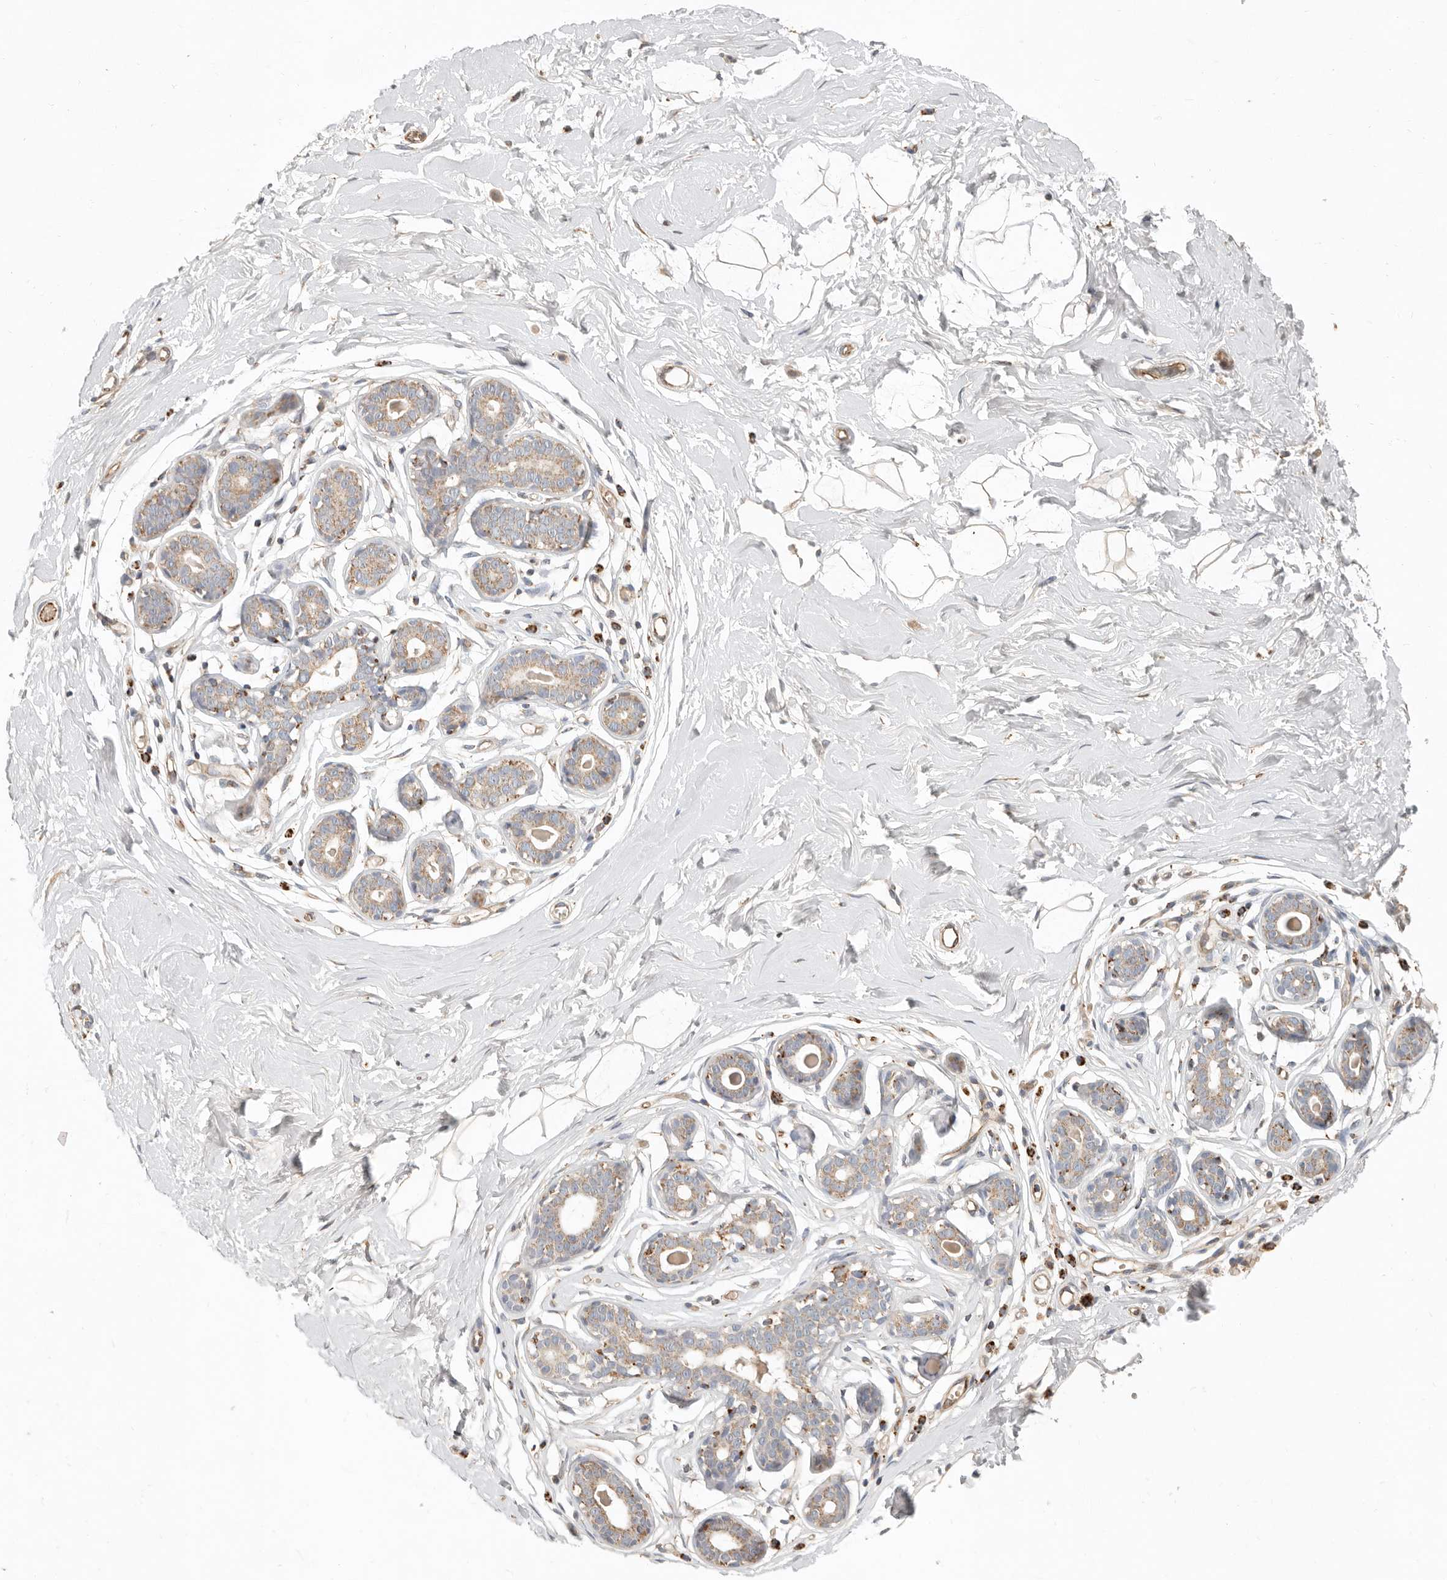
{"staining": {"intensity": "weak", "quantity": ">75%", "location": "cytoplasmic/membranous"}, "tissue": "breast", "cell_type": "Adipocytes", "image_type": "normal", "snomed": [{"axis": "morphology", "description": "Normal tissue, NOS"}, {"axis": "morphology", "description": "Adenoma, NOS"}, {"axis": "topography", "description": "Breast"}], "caption": "Breast stained with a brown dye reveals weak cytoplasmic/membranous positive staining in about >75% of adipocytes.", "gene": "ARHGEF10L", "patient": {"sex": "female", "age": 23}}